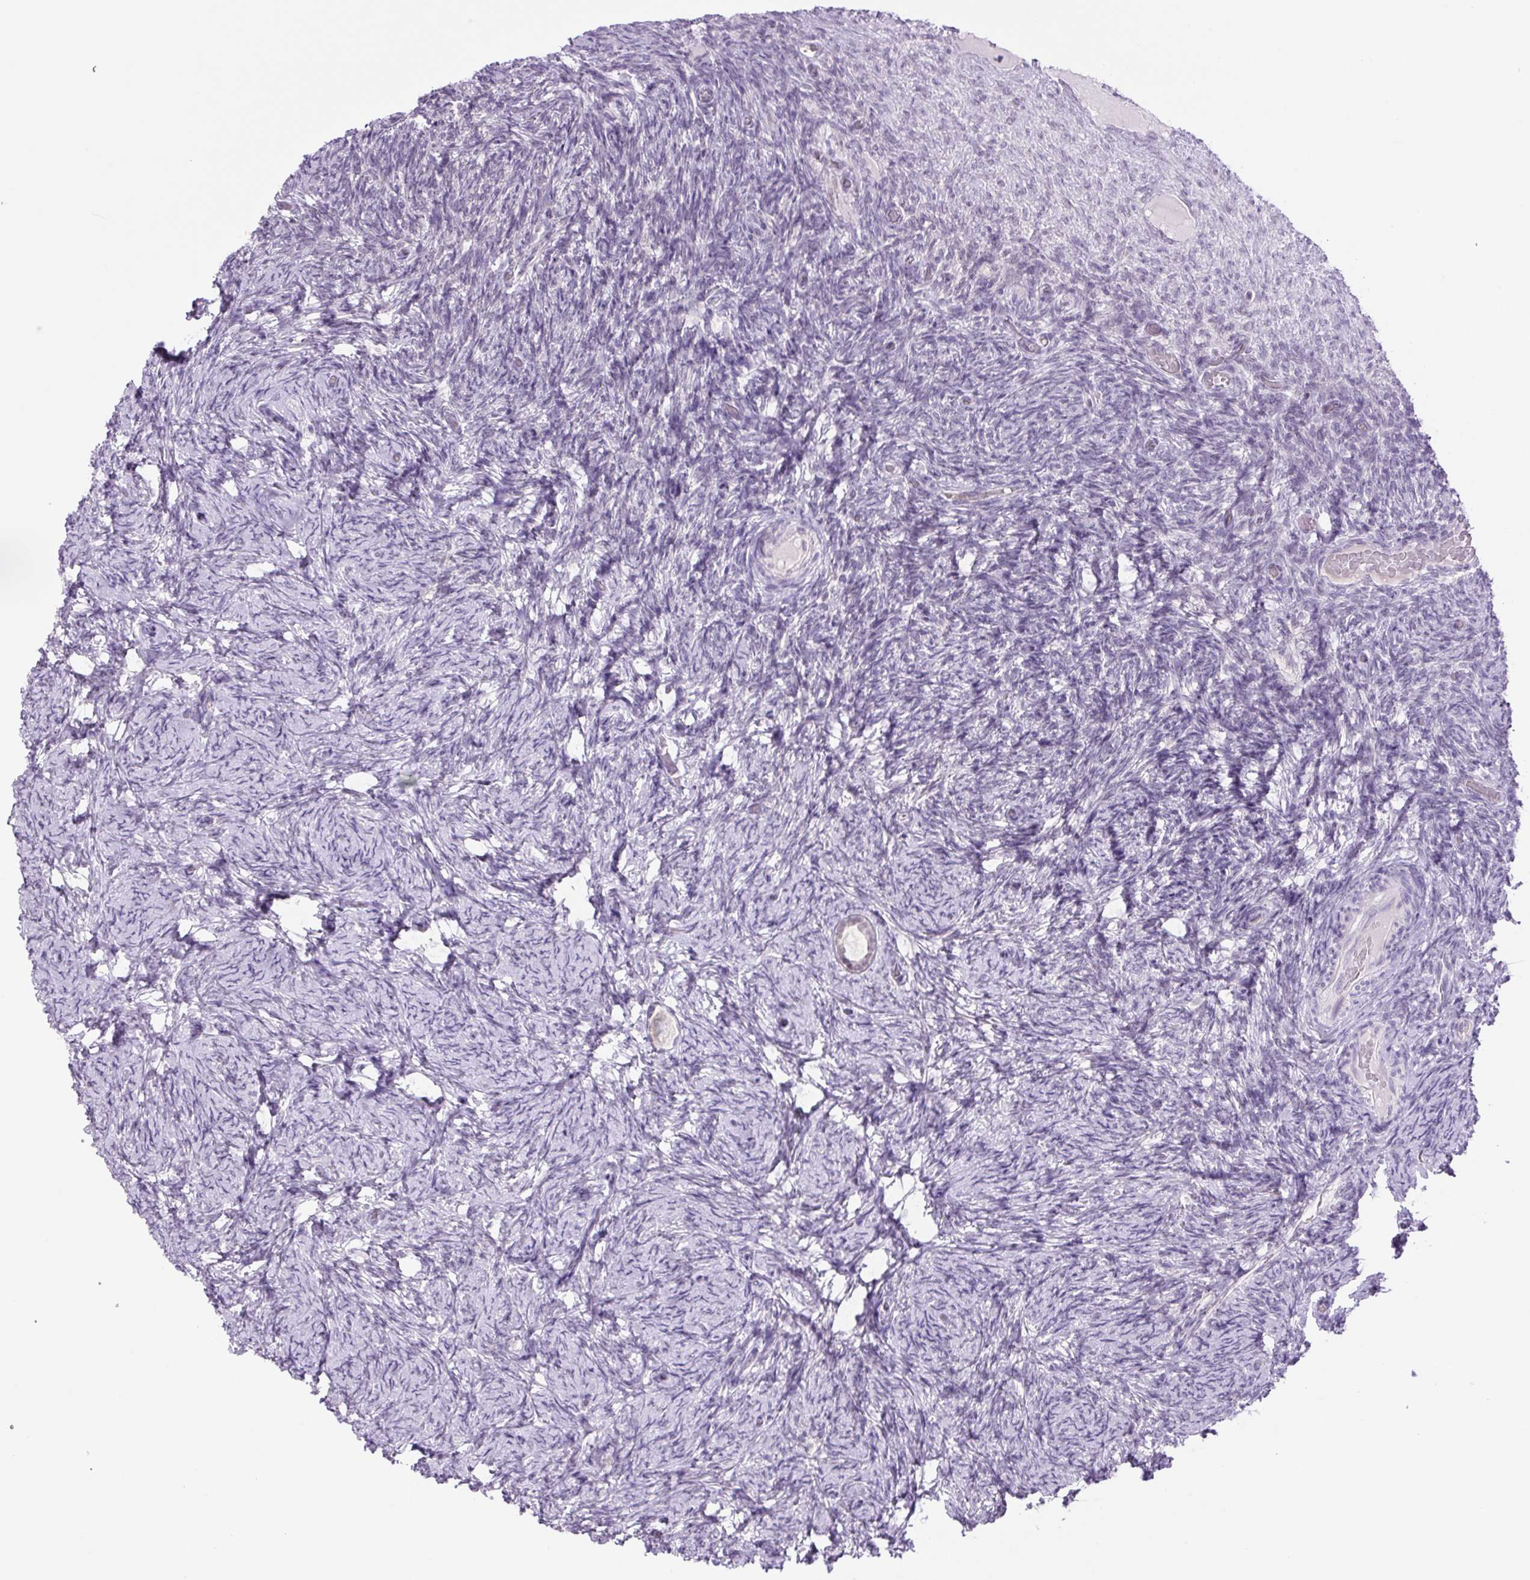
{"staining": {"intensity": "negative", "quantity": "none", "location": "none"}, "tissue": "ovary", "cell_type": "Follicle cells", "image_type": "normal", "snomed": [{"axis": "morphology", "description": "Normal tissue, NOS"}, {"axis": "topography", "description": "Ovary"}], "caption": "Protein analysis of normal ovary exhibits no significant staining in follicle cells.", "gene": "RYBP", "patient": {"sex": "female", "age": 34}}